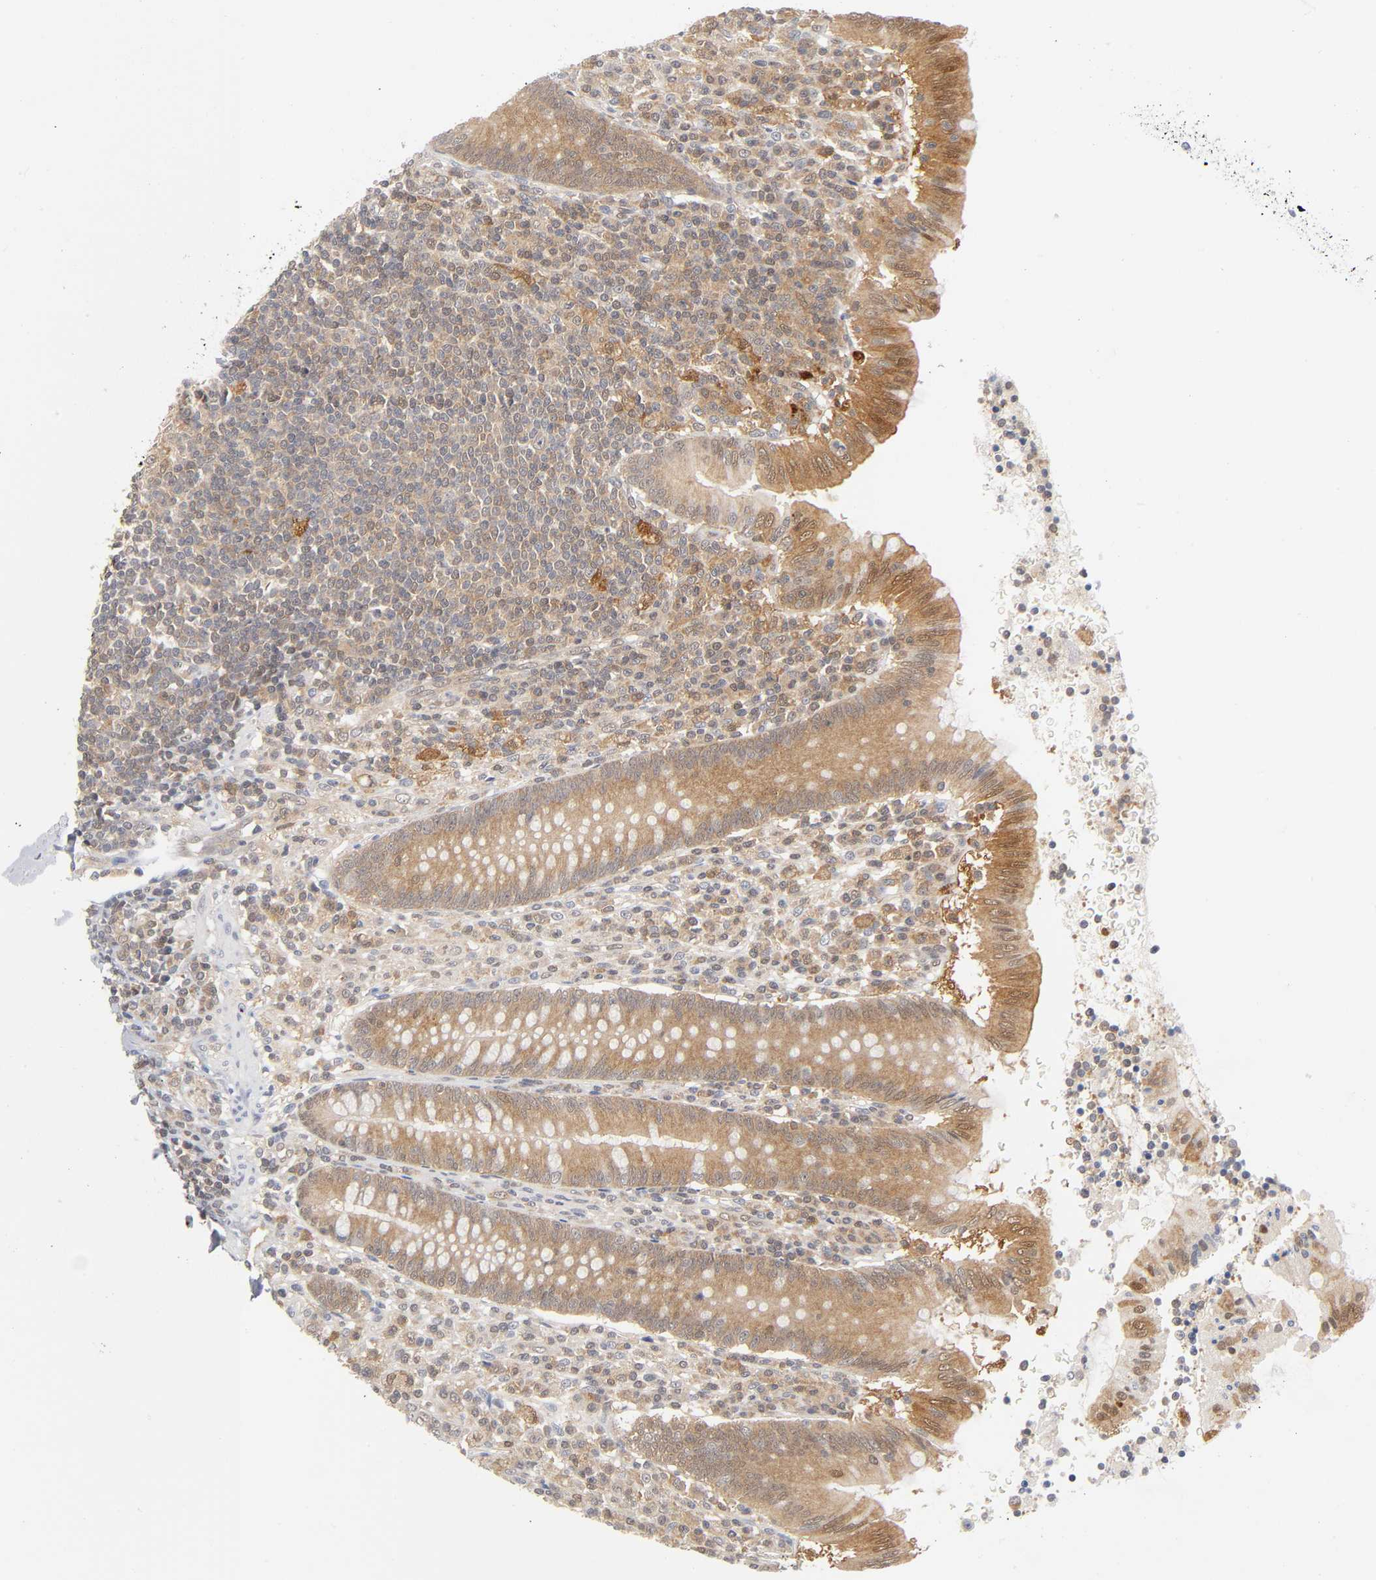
{"staining": {"intensity": "moderate", "quantity": ">75%", "location": "cytoplasmic/membranous"}, "tissue": "appendix", "cell_type": "Glandular cells", "image_type": "normal", "snomed": [{"axis": "morphology", "description": "Normal tissue, NOS"}, {"axis": "morphology", "description": "Inflammation, NOS"}, {"axis": "topography", "description": "Appendix"}], "caption": "Immunohistochemistry of unremarkable appendix exhibits medium levels of moderate cytoplasmic/membranous expression in about >75% of glandular cells. The protein is stained brown, and the nuclei are stained in blue (DAB (3,3'-diaminobenzidine) IHC with brightfield microscopy, high magnification).", "gene": "DFFB", "patient": {"sex": "male", "age": 46}}